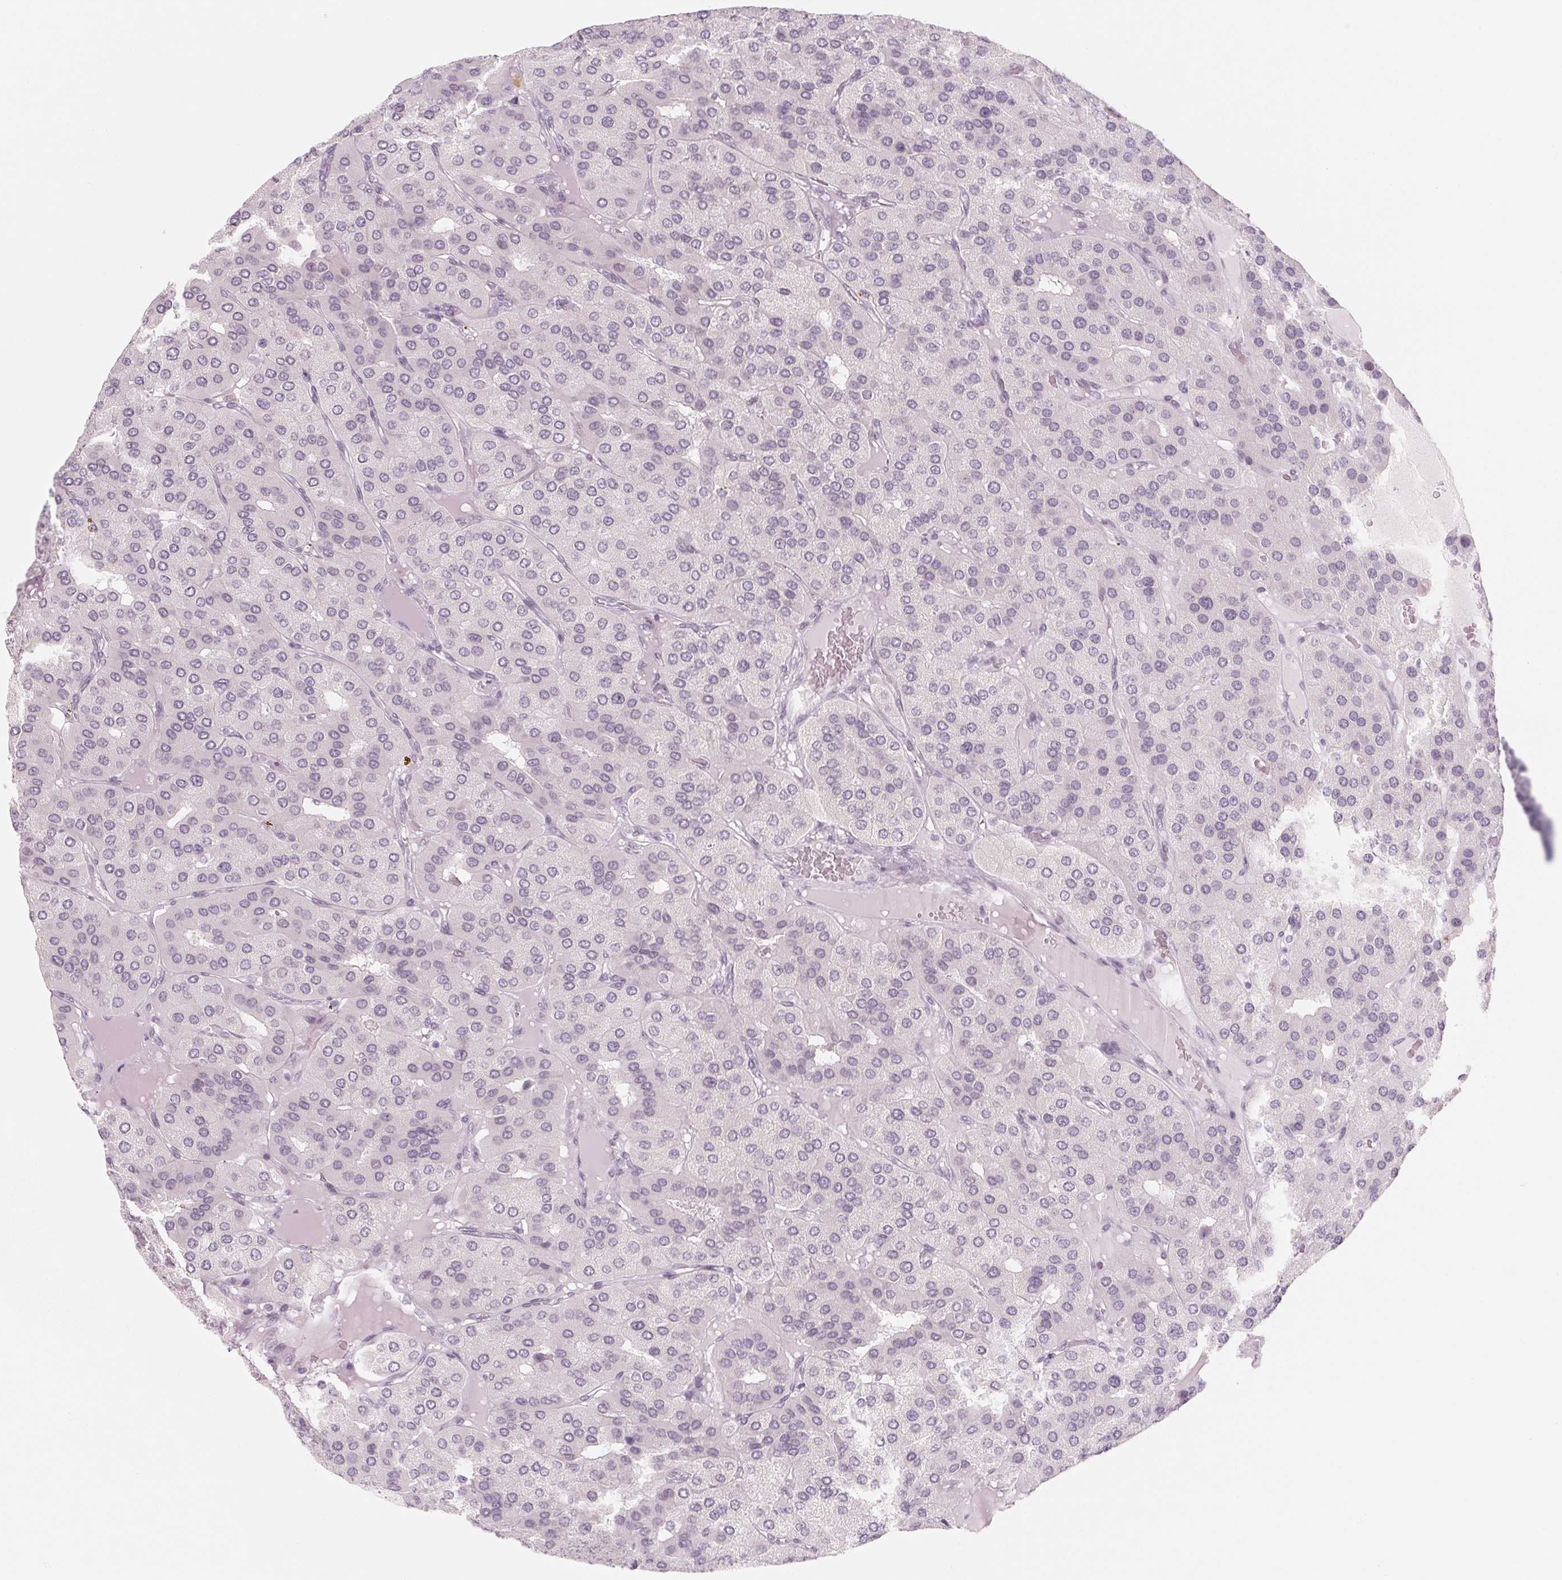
{"staining": {"intensity": "negative", "quantity": "none", "location": "none"}, "tissue": "parathyroid gland", "cell_type": "Glandular cells", "image_type": "normal", "snomed": [{"axis": "morphology", "description": "Normal tissue, NOS"}, {"axis": "morphology", "description": "Adenoma, NOS"}, {"axis": "topography", "description": "Parathyroid gland"}], "caption": "IHC micrograph of benign parathyroid gland: parathyroid gland stained with DAB exhibits no significant protein staining in glandular cells.", "gene": "KCNQ2", "patient": {"sex": "female", "age": 86}}